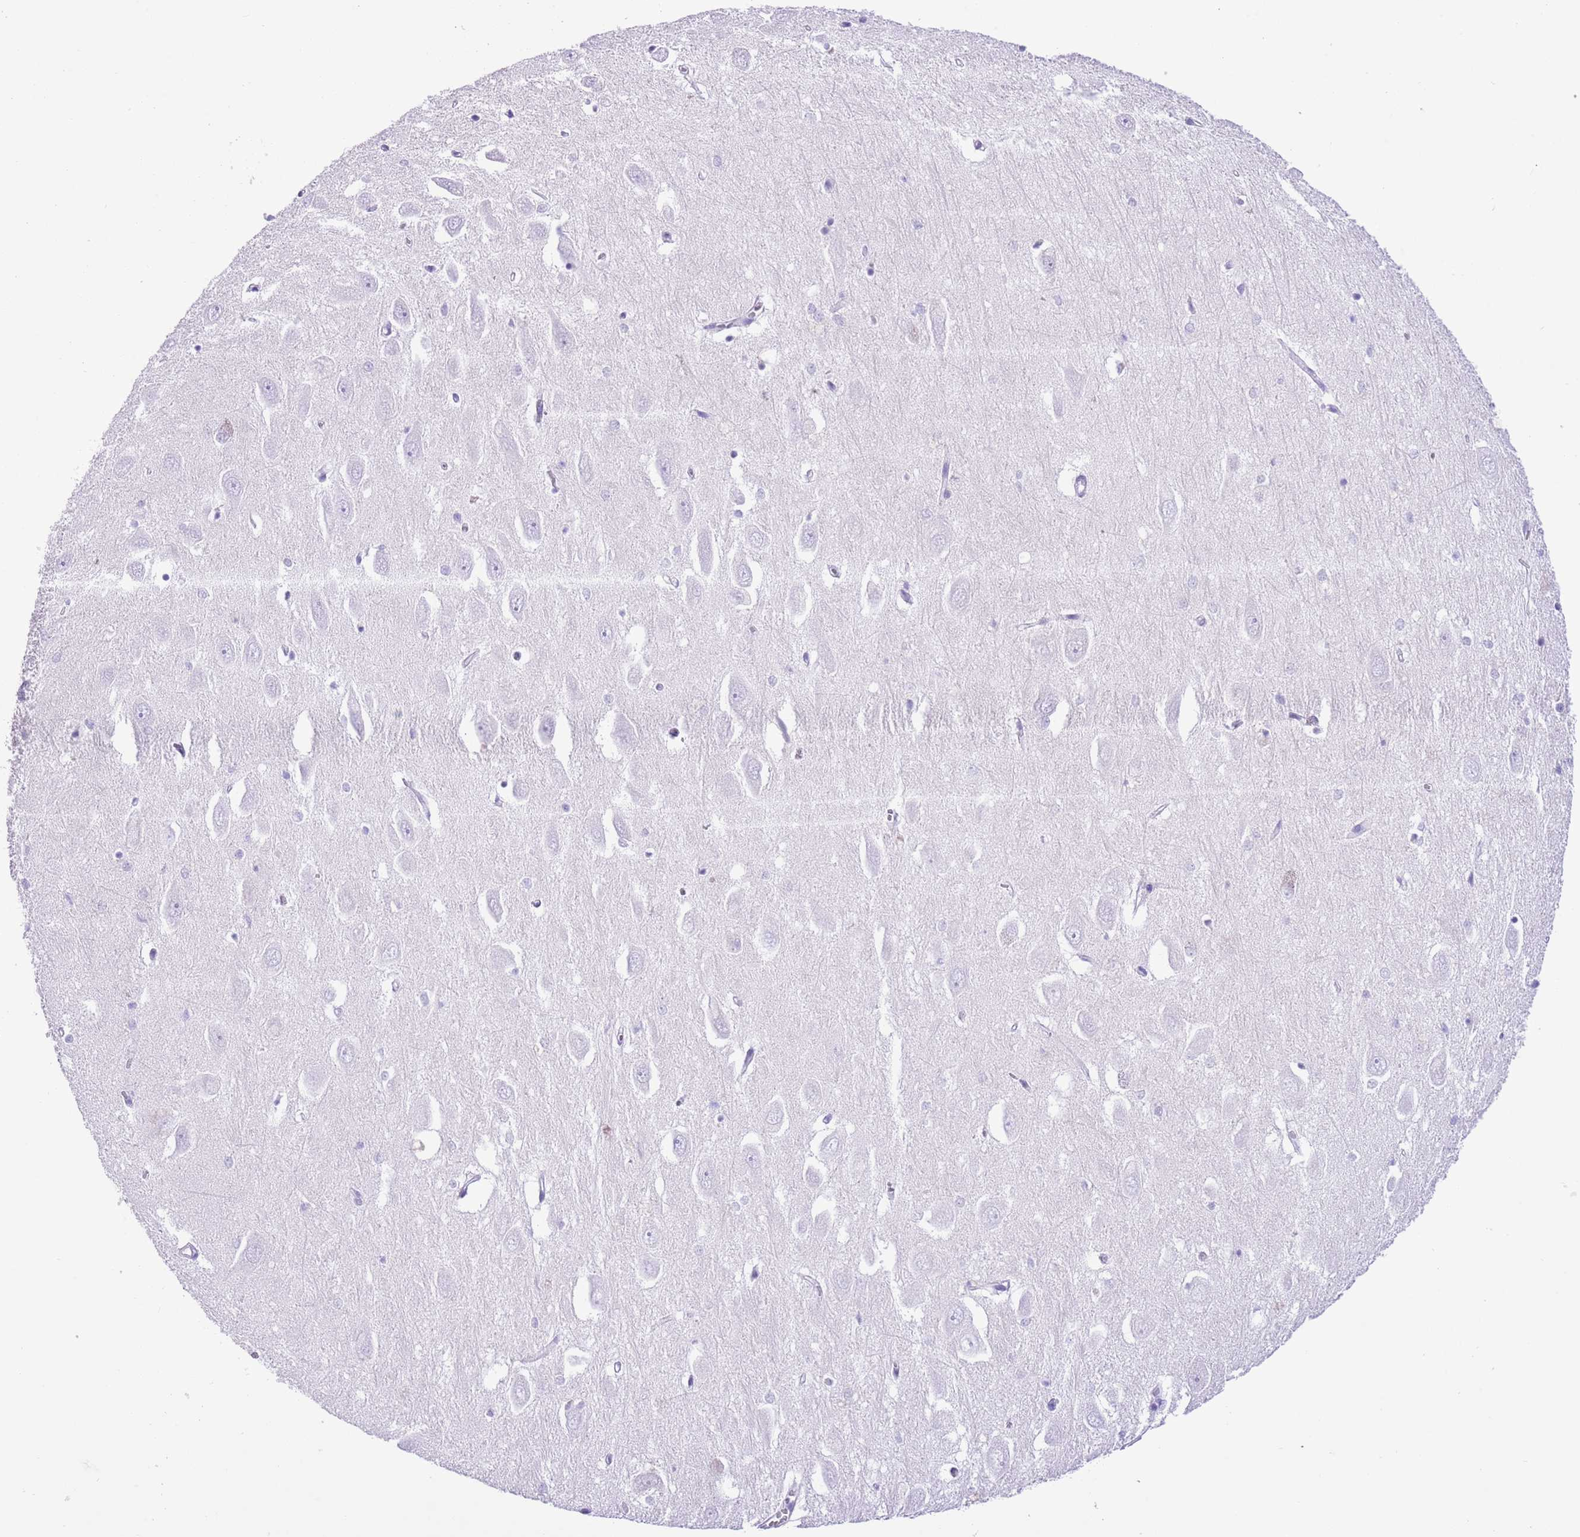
{"staining": {"intensity": "negative", "quantity": "none", "location": "none"}, "tissue": "hippocampus", "cell_type": "Glial cells", "image_type": "normal", "snomed": [{"axis": "morphology", "description": "Normal tissue, NOS"}, {"axis": "topography", "description": "Hippocampus"}], "caption": "Glial cells are negative for brown protein staining in unremarkable hippocampus. (DAB immunohistochemistry with hematoxylin counter stain).", "gene": "TBC1D10B", "patient": {"sex": "female", "age": 64}}